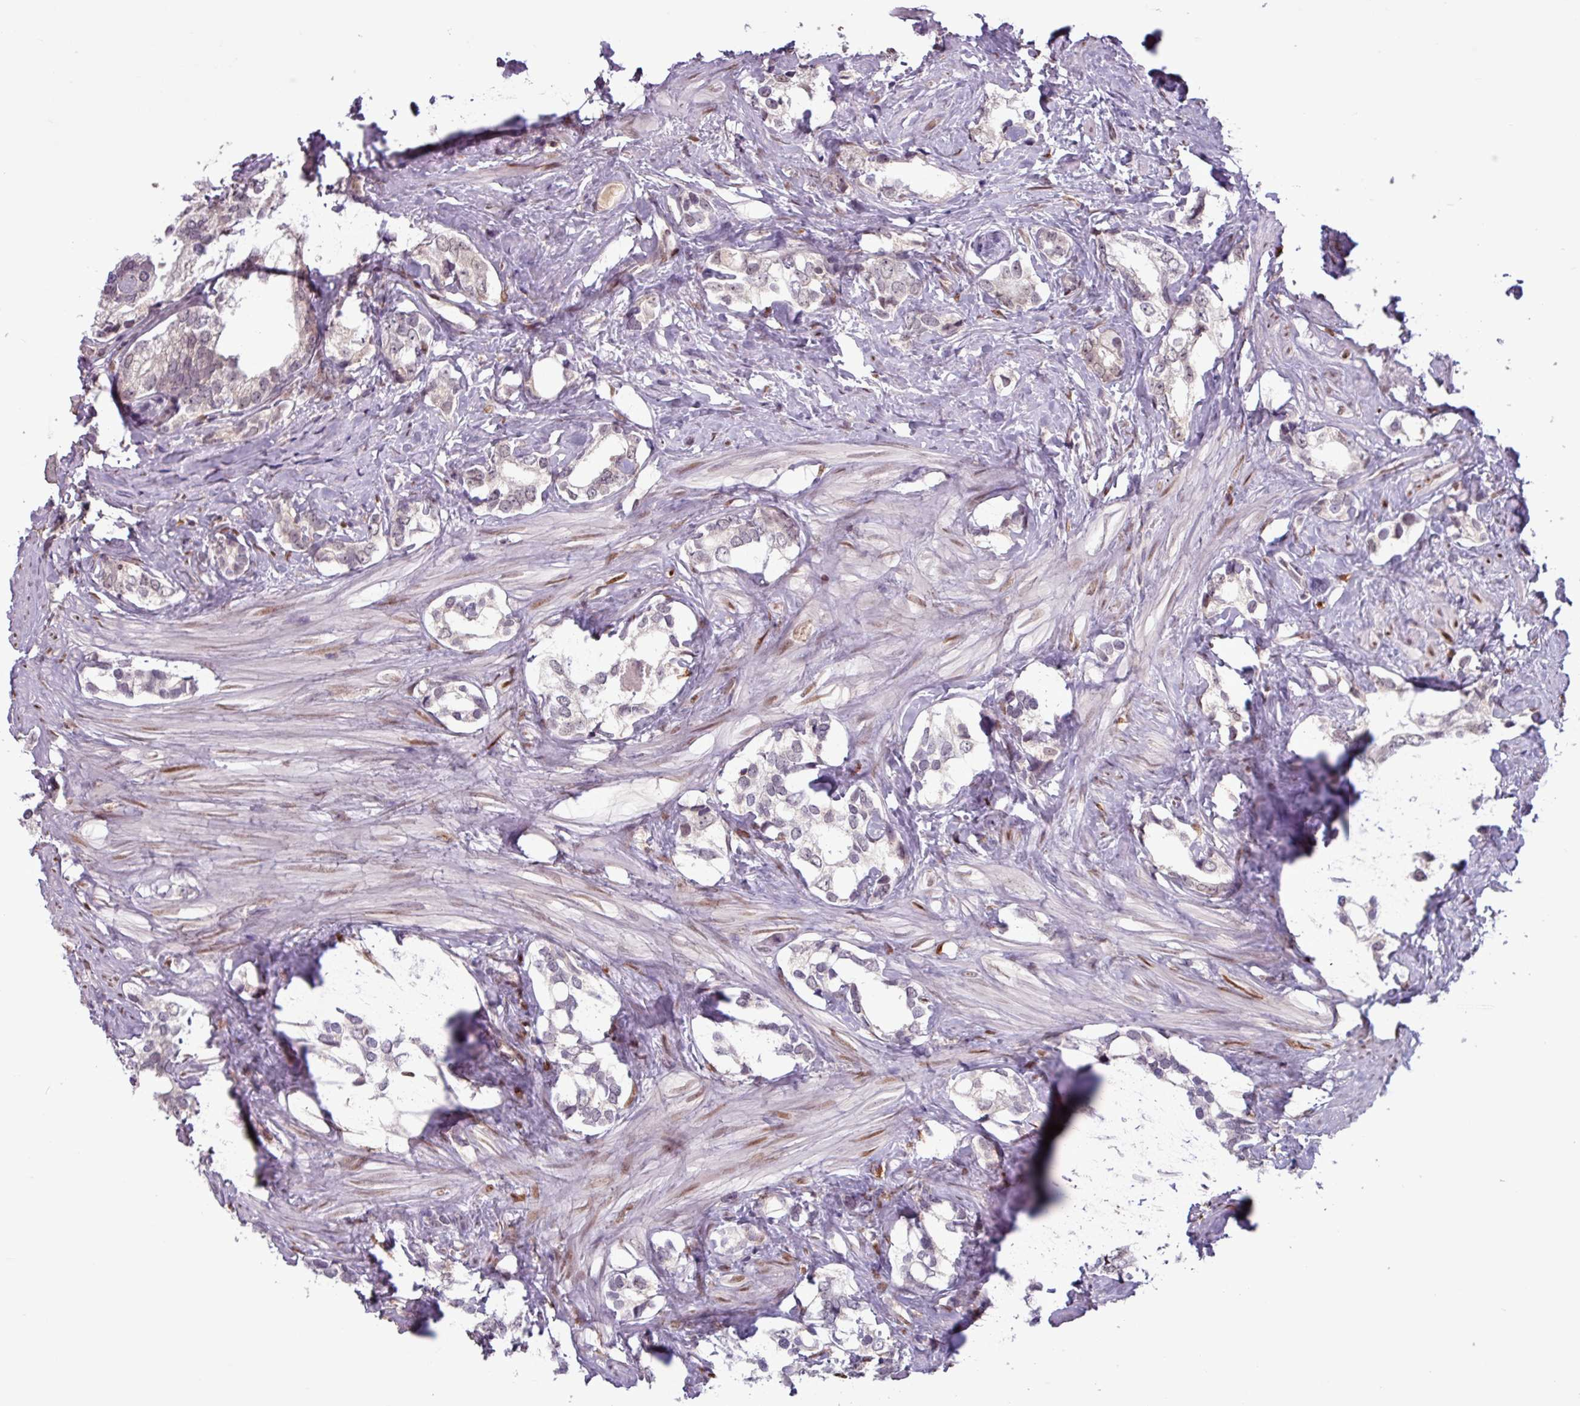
{"staining": {"intensity": "weak", "quantity": "<25%", "location": "nuclear"}, "tissue": "prostate cancer", "cell_type": "Tumor cells", "image_type": "cancer", "snomed": [{"axis": "morphology", "description": "Adenocarcinoma, High grade"}, {"axis": "topography", "description": "Prostate"}], "caption": "Tumor cells are negative for brown protein staining in prostate cancer.", "gene": "PRRX1", "patient": {"sex": "male", "age": 66}}